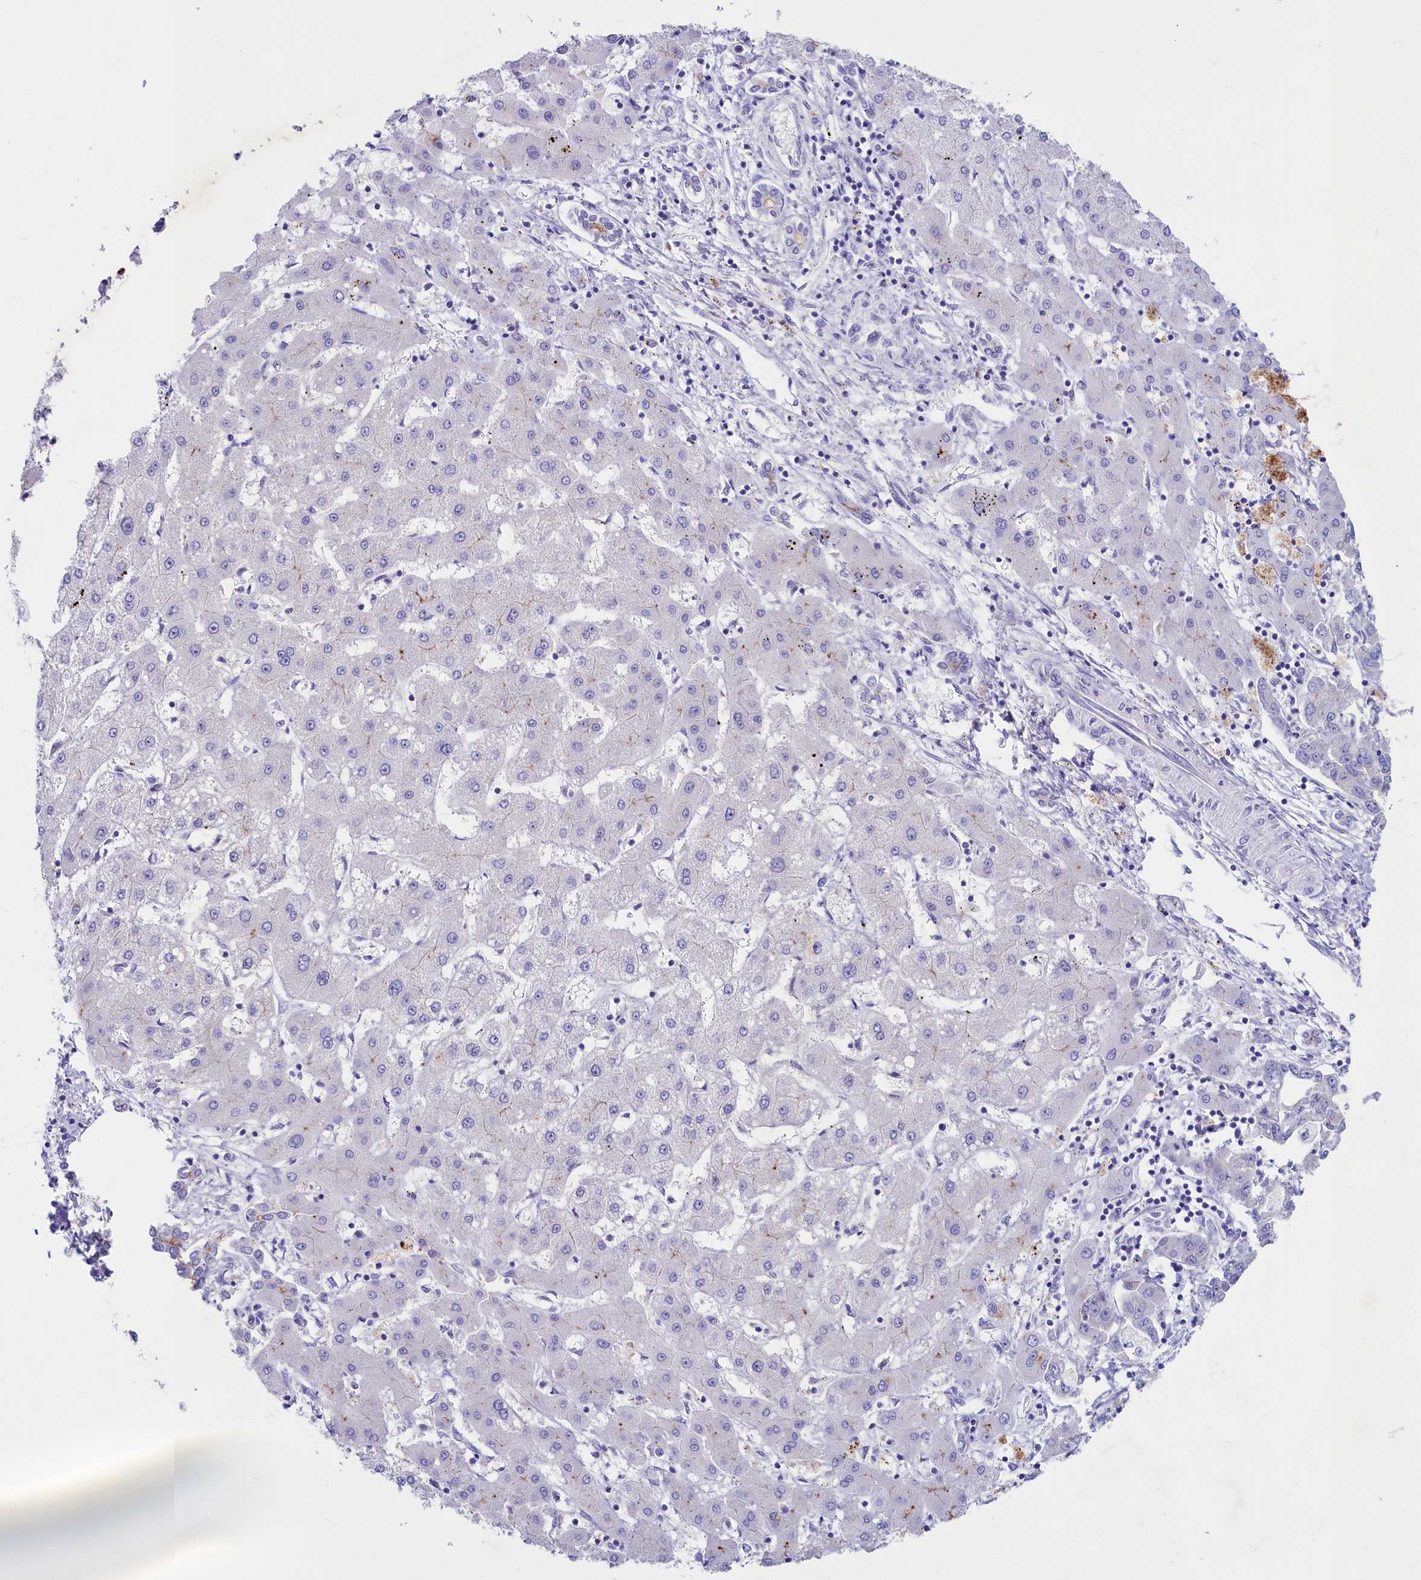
{"staining": {"intensity": "negative", "quantity": "none", "location": "none"}, "tissue": "liver cancer", "cell_type": "Tumor cells", "image_type": "cancer", "snomed": [{"axis": "morphology", "description": "Cholangiocarcinoma"}, {"axis": "topography", "description": "Liver"}], "caption": "Immunohistochemistry (IHC) micrograph of neoplastic tissue: liver cancer (cholangiocarcinoma) stained with DAB (3,3'-diaminobenzidine) displays no significant protein positivity in tumor cells. The staining is performed using DAB brown chromogen with nuclei counter-stained in using hematoxylin.", "gene": "VPS26B", "patient": {"sex": "male", "age": 59}}